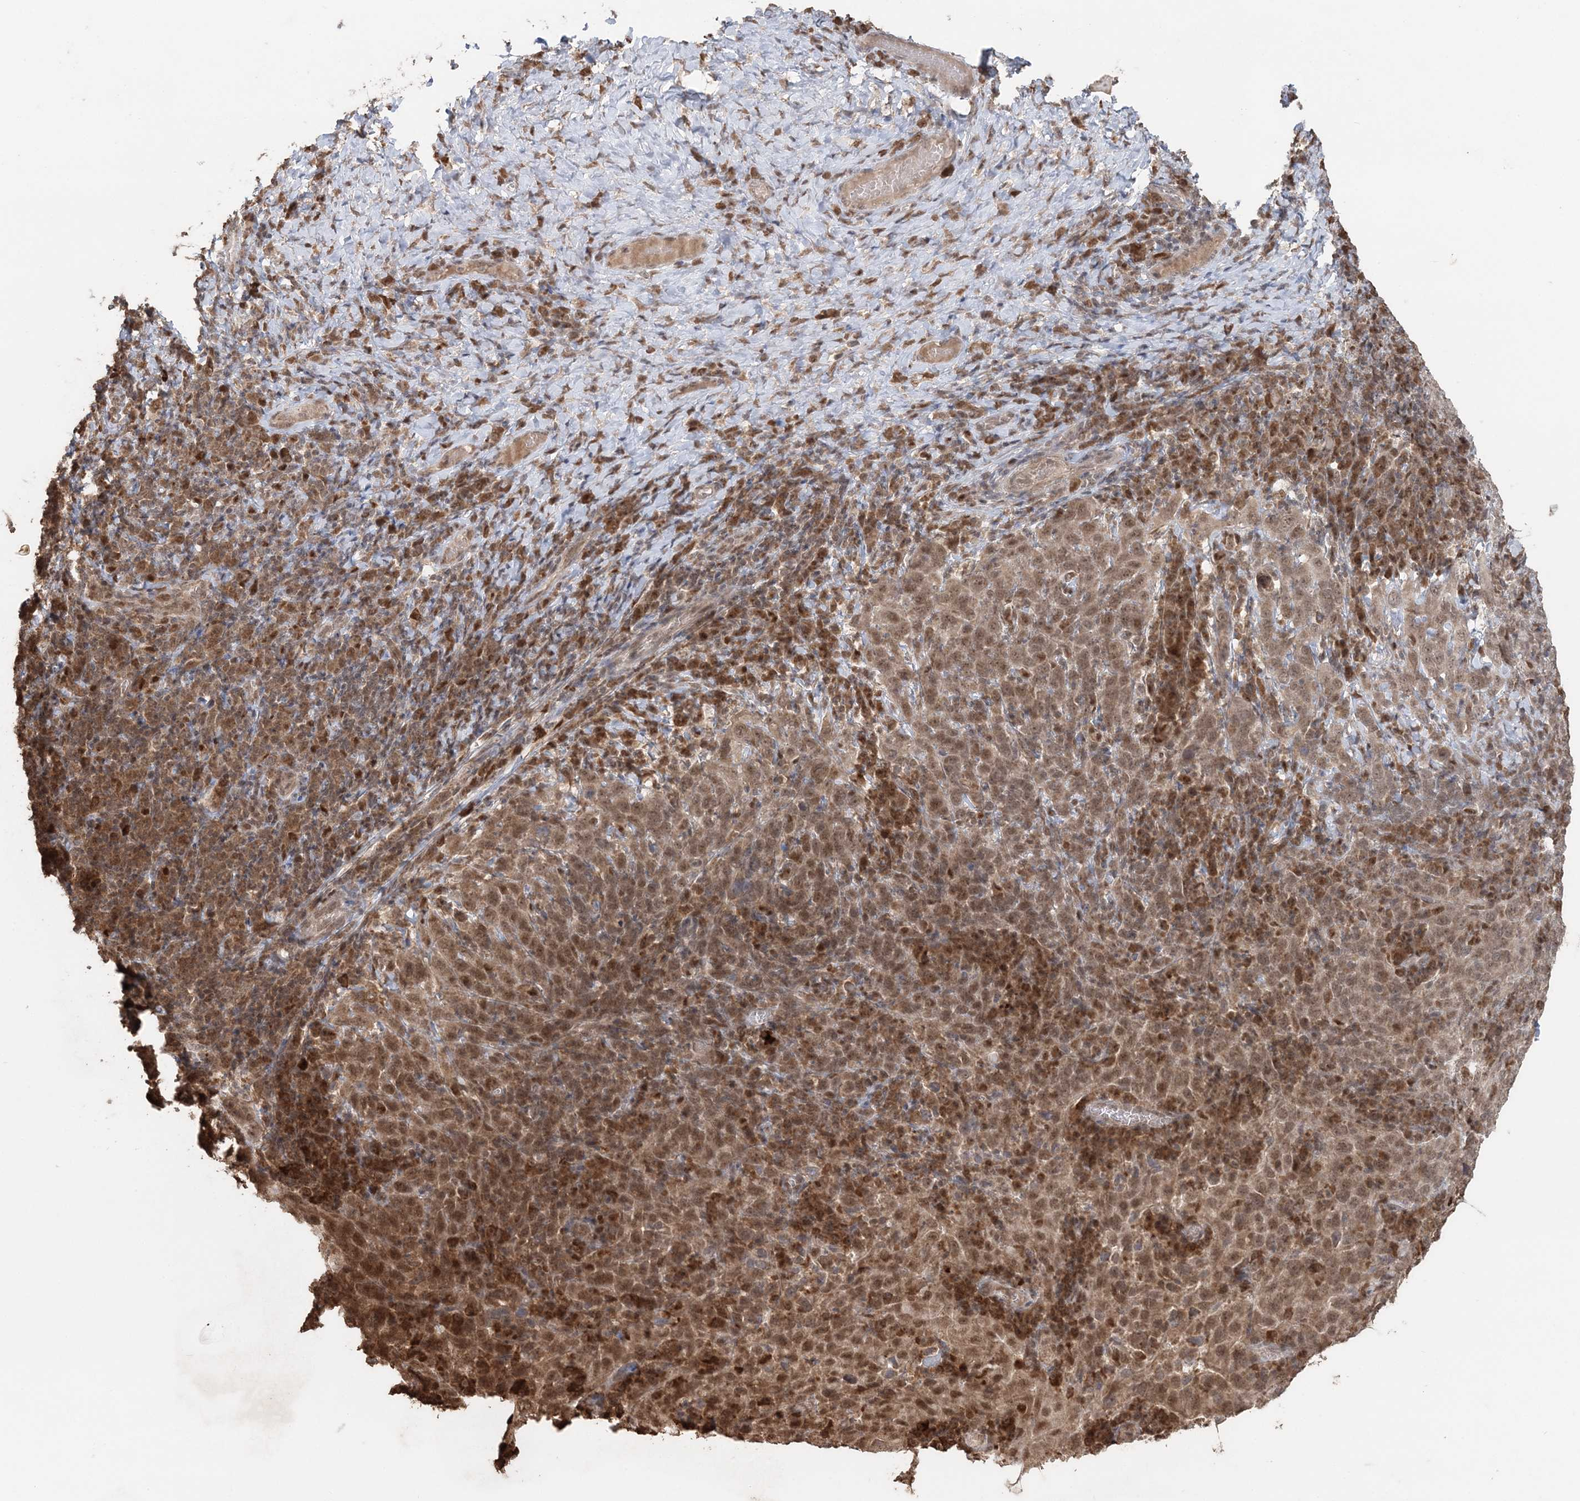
{"staining": {"intensity": "moderate", "quantity": ">75%", "location": "cytoplasmic/membranous,nuclear"}, "tissue": "cervical cancer", "cell_type": "Tumor cells", "image_type": "cancer", "snomed": [{"axis": "morphology", "description": "Squamous cell carcinoma, NOS"}, {"axis": "topography", "description": "Cervix"}], "caption": "IHC micrograph of neoplastic tissue: human squamous cell carcinoma (cervical) stained using immunohistochemistry displays medium levels of moderate protein expression localized specifically in the cytoplasmic/membranous and nuclear of tumor cells, appearing as a cytoplasmic/membranous and nuclear brown color.", "gene": "SLU7", "patient": {"sex": "female", "age": 46}}